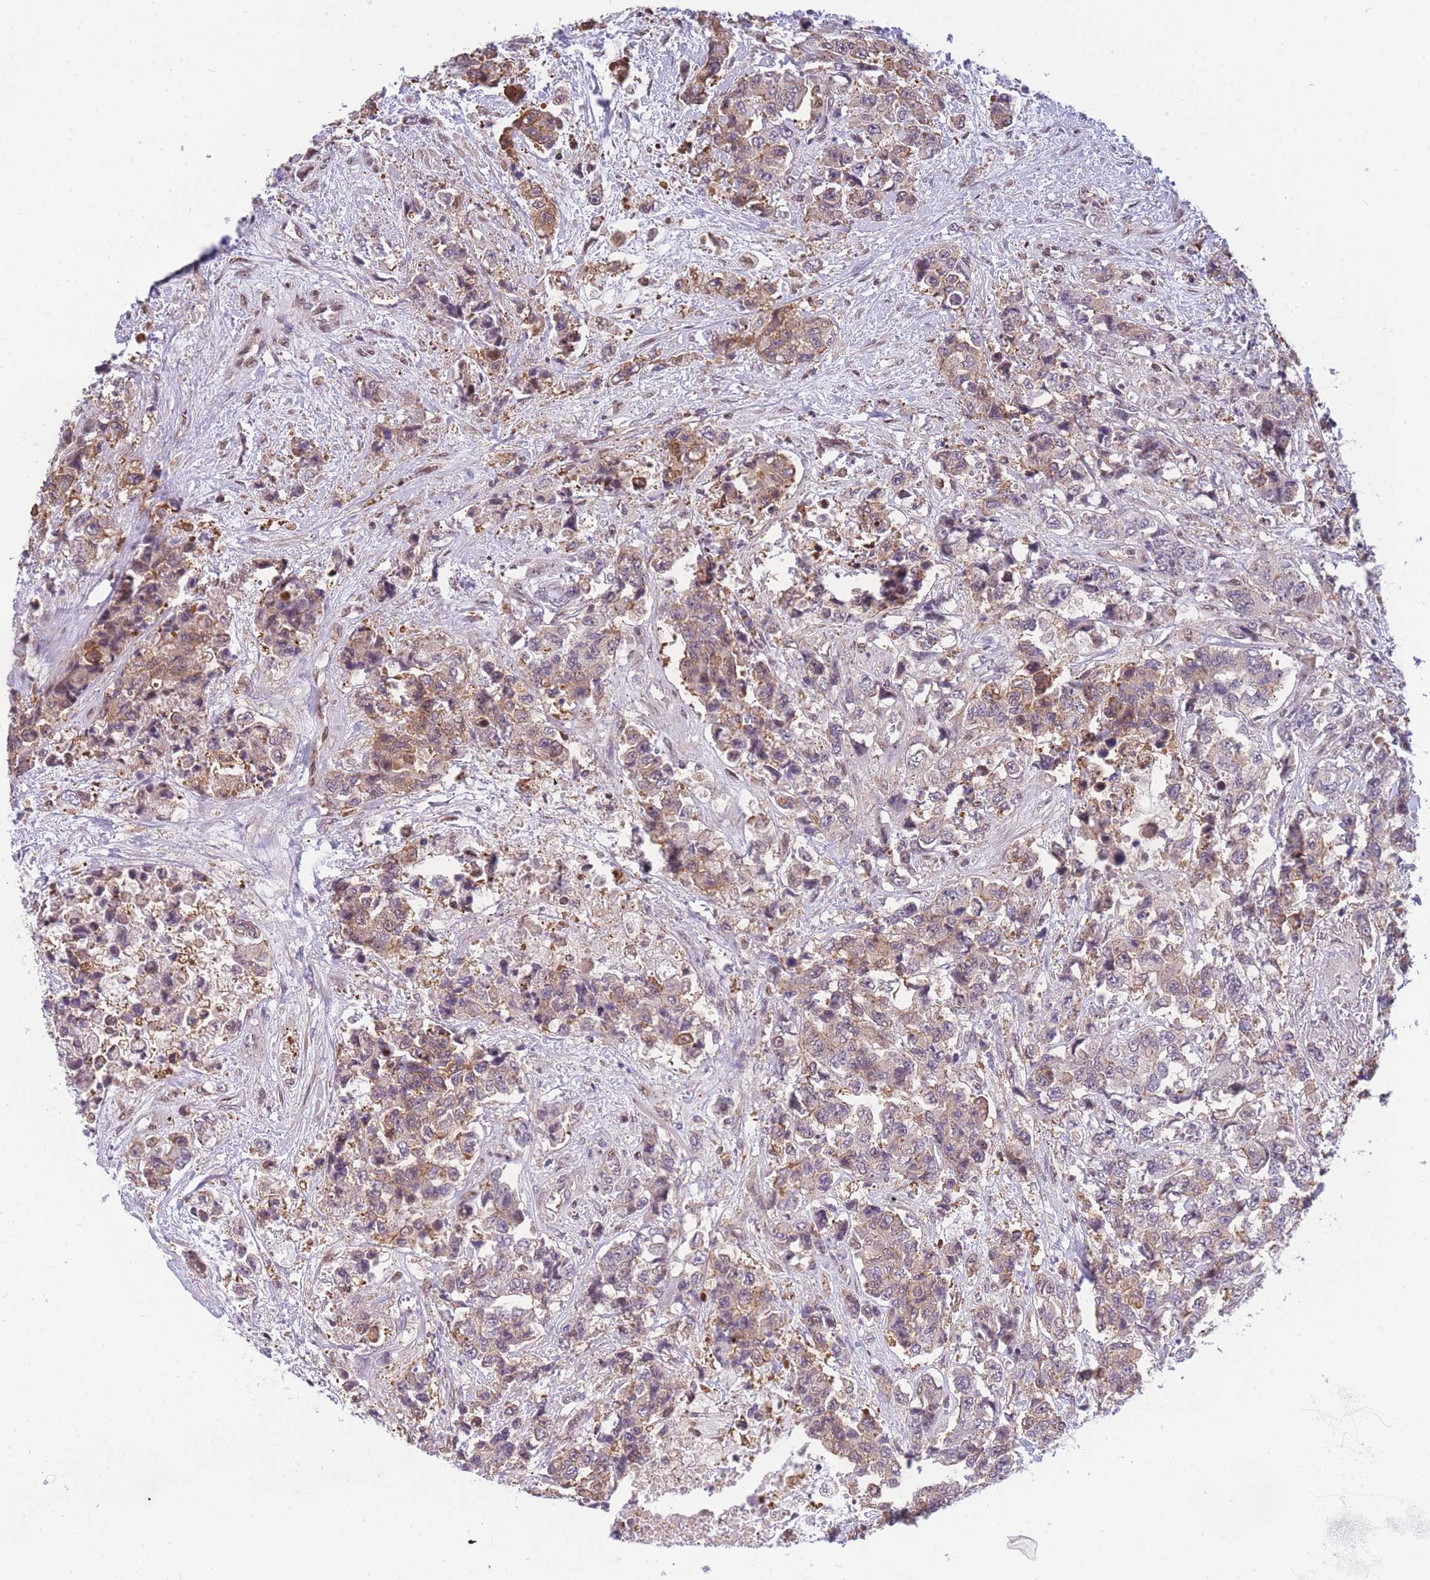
{"staining": {"intensity": "moderate", "quantity": "25%-75%", "location": "cytoplasmic/membranous"}, "tissue": "urothelial cancer", "cell_type": "Tumor cells", "image_type": "cancer", "snomed": [{"axis": "morphology", "description": "Urothelial carcinoma, High grade"}, {"axis": "topography", "description": "Urinary bladder"}], "caption": "Immunohistochemistry (IHC) of human urothelial cancer reveals medium levels of moderate cytoplasmic/membranous positivity in about 25%-75% of tumor cells.", "gene": "CRACD", "patient": {"sex": "female", "age": 78}}